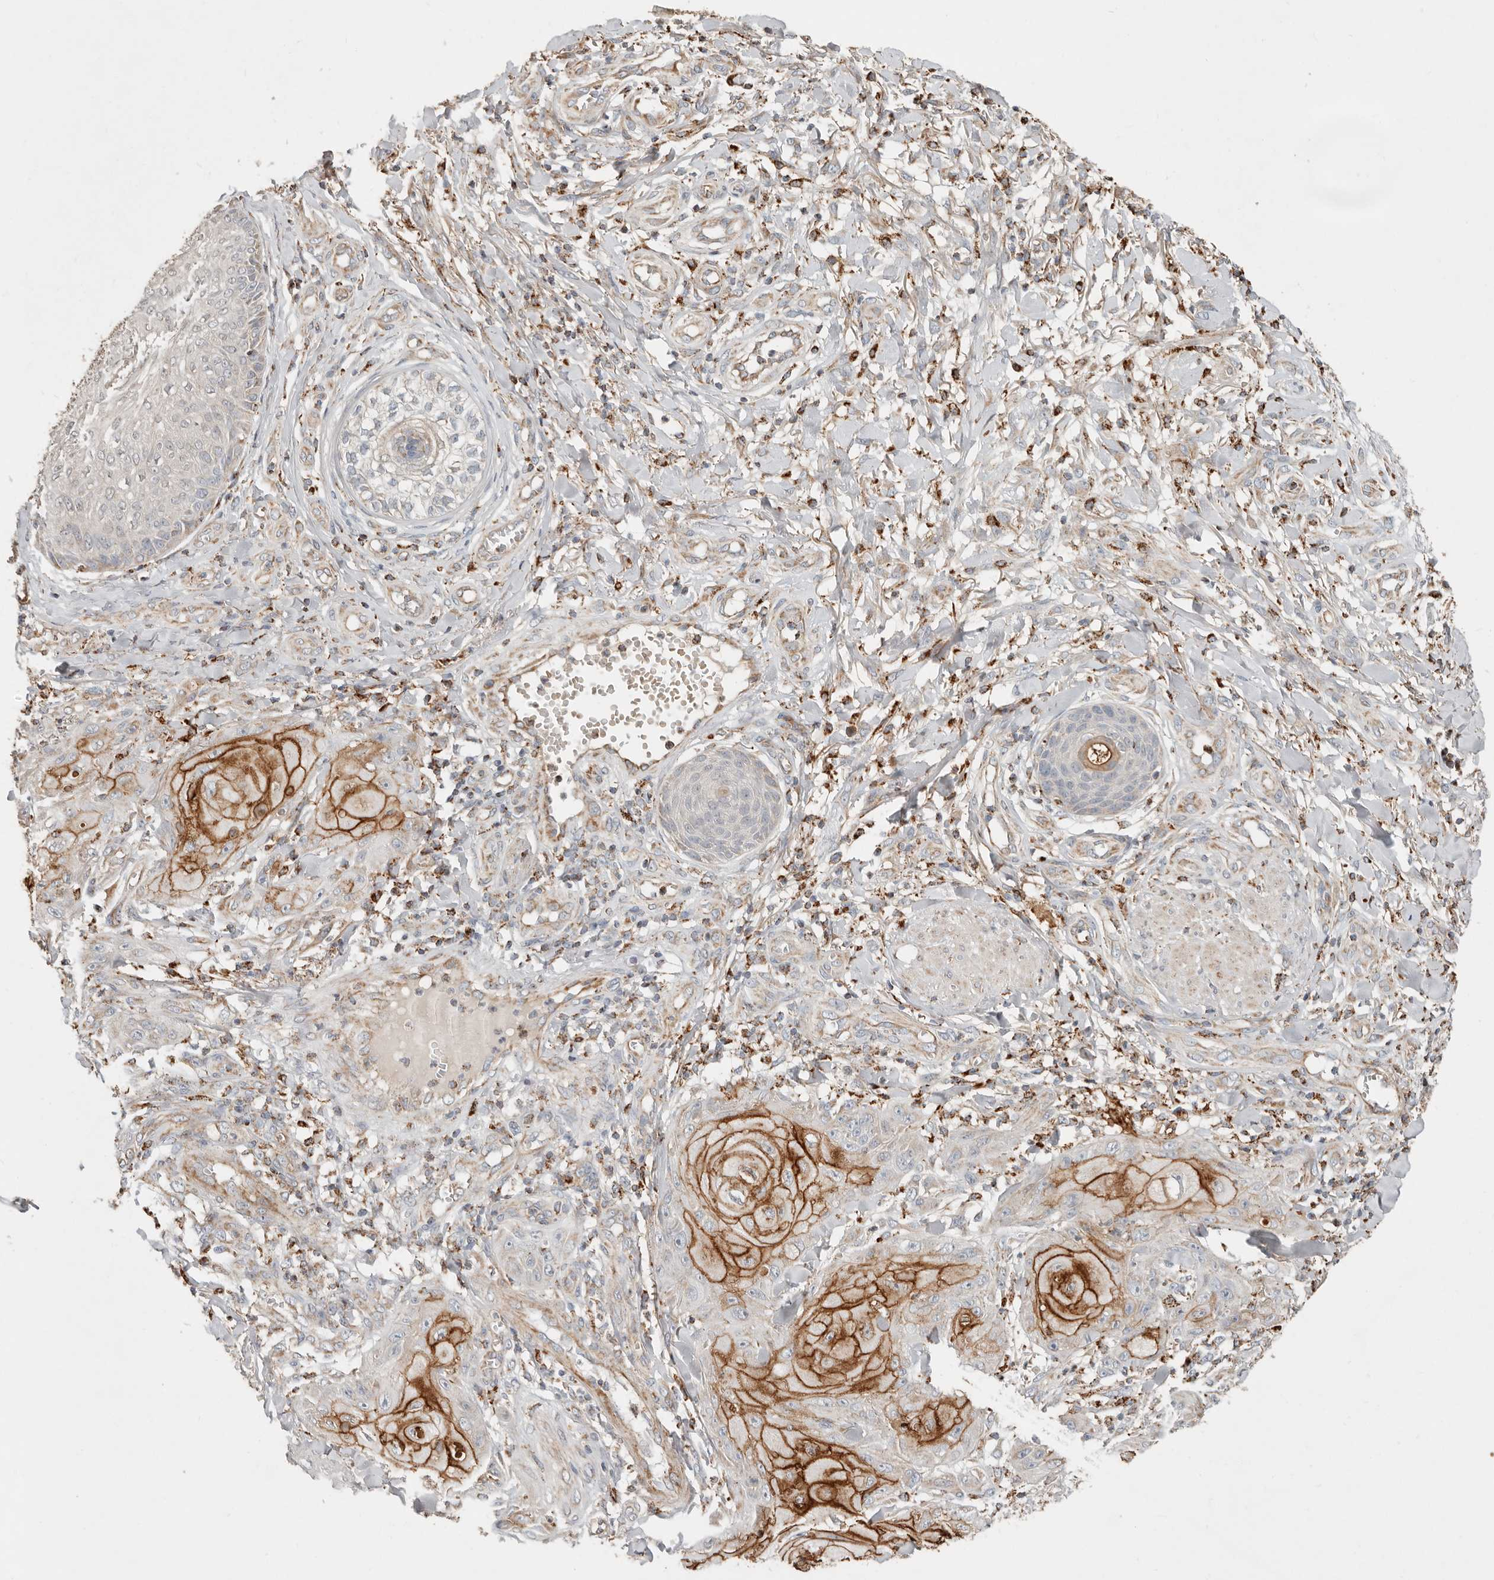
{"staining": {"intensity": "strong", "quantity": "25%-75%", "location": "cytoplasmic/membranous"}, "tissue": "skin cancer", "cell_type": "Tumor cells", "image_type": "cancer", "snomed": [{"axis": "morphology", "description": "Squamous cell carcinoma, NOS"}, {"axis": "topography", "description": "Skin"}], "caption": "This is a micrograph of immunohistochemistry staining of skin squamous cell carcinoma, which shows strong expression in the cytoplasmic/membranous of tumor cells.", "gene": "ARHGEF10L", "patient": {"sex": "male", "age": 74}}